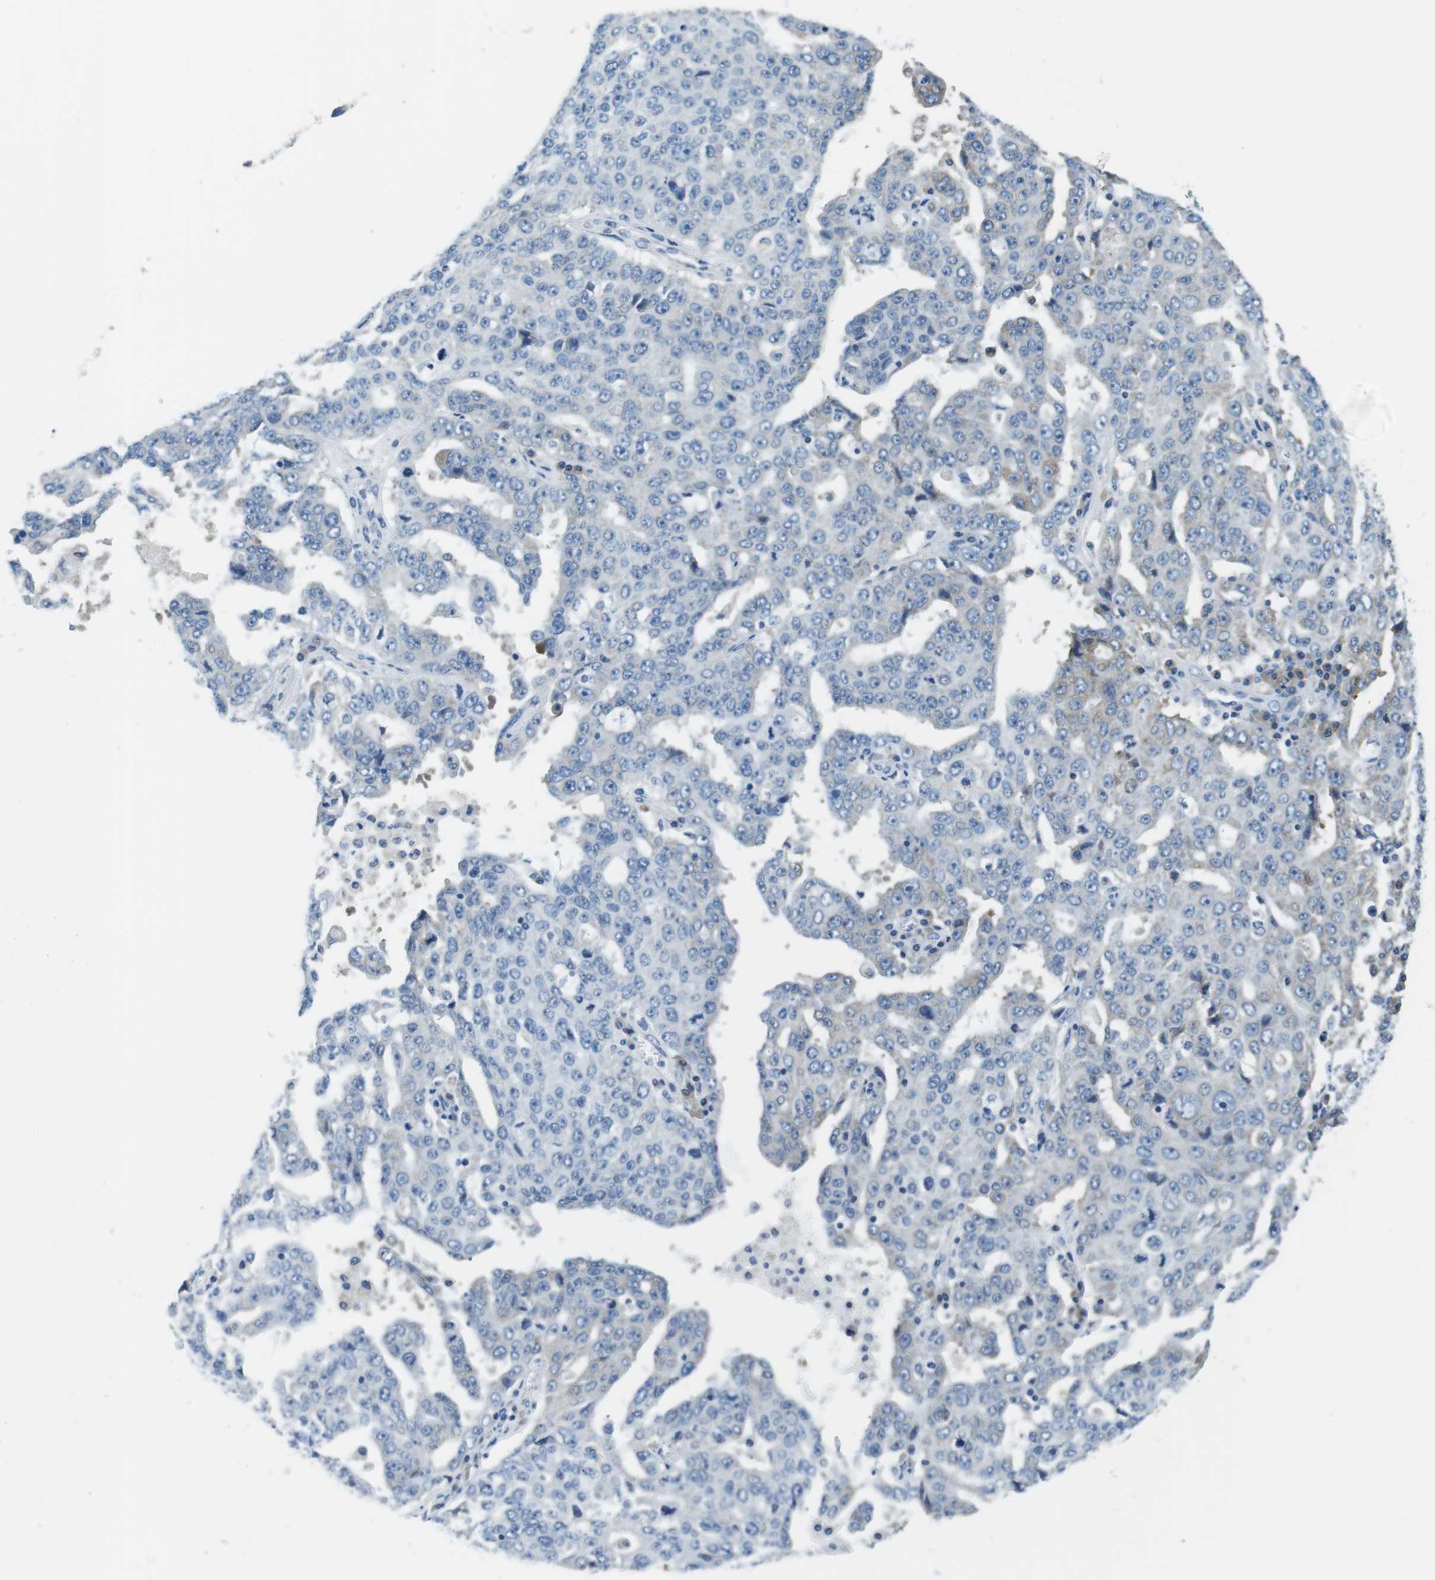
{"staining": {"intensity": "weak", "quantity": "<25%", "location": "cytoplasmic/membranous"}, "tissue": "ovarian cancer", "cell_type": "Tumor cells", "image_type": "cancer", "snomed": [{"axis": "morphology", "description": "Carcinoma, endometroid"}, {"axis": "topography", "description": "Ovary"}], "caption": "Immunohistochemistry histopathology image of ovarian cancer (endometroid carcinoma) stained for a protein (brown), which demonstrates no positivity in tumor cells.", "gene": "EIF2B5", "patient": {"sex": "female", "age": 62}}